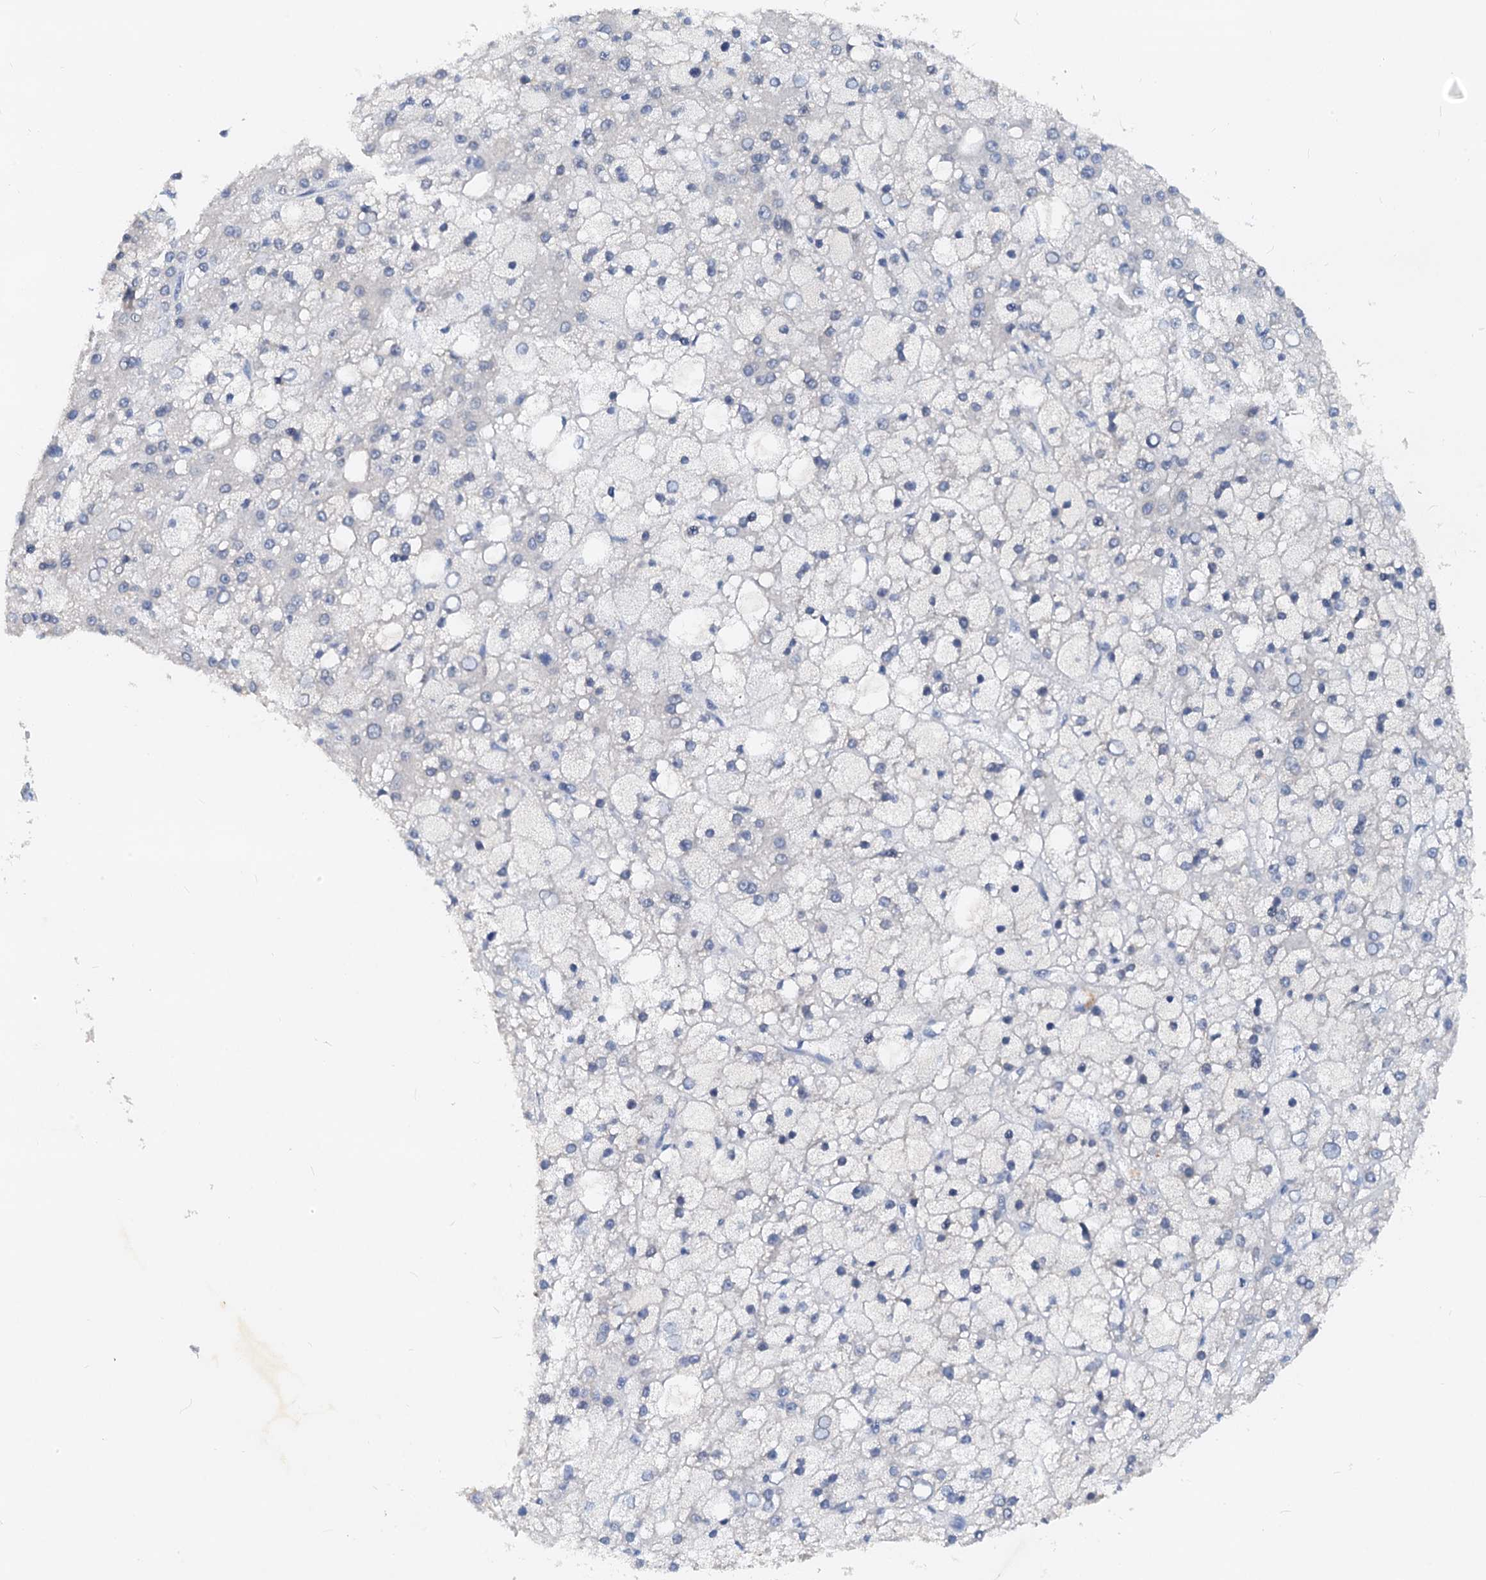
{"staining": {"intensity": "negative", "quantity": "none", "location": "none"}, "tissue": "liver cancer", "cell_type": "Tumor cells", "image_type": "cancer", "snomed": [{"axis": "morphology", "description": "Carcinoma, Hepatocellular, NOS"}, {"axis": "topography", "description": "Liver"}], "caption": "High power microscopy micrograph of an immunohistochemistry (IHC) image of liver cancer, revealing no significant expression in tumor cells.", "gene": "PTGES3", "patient": {"sex": "male", "age": 67}}